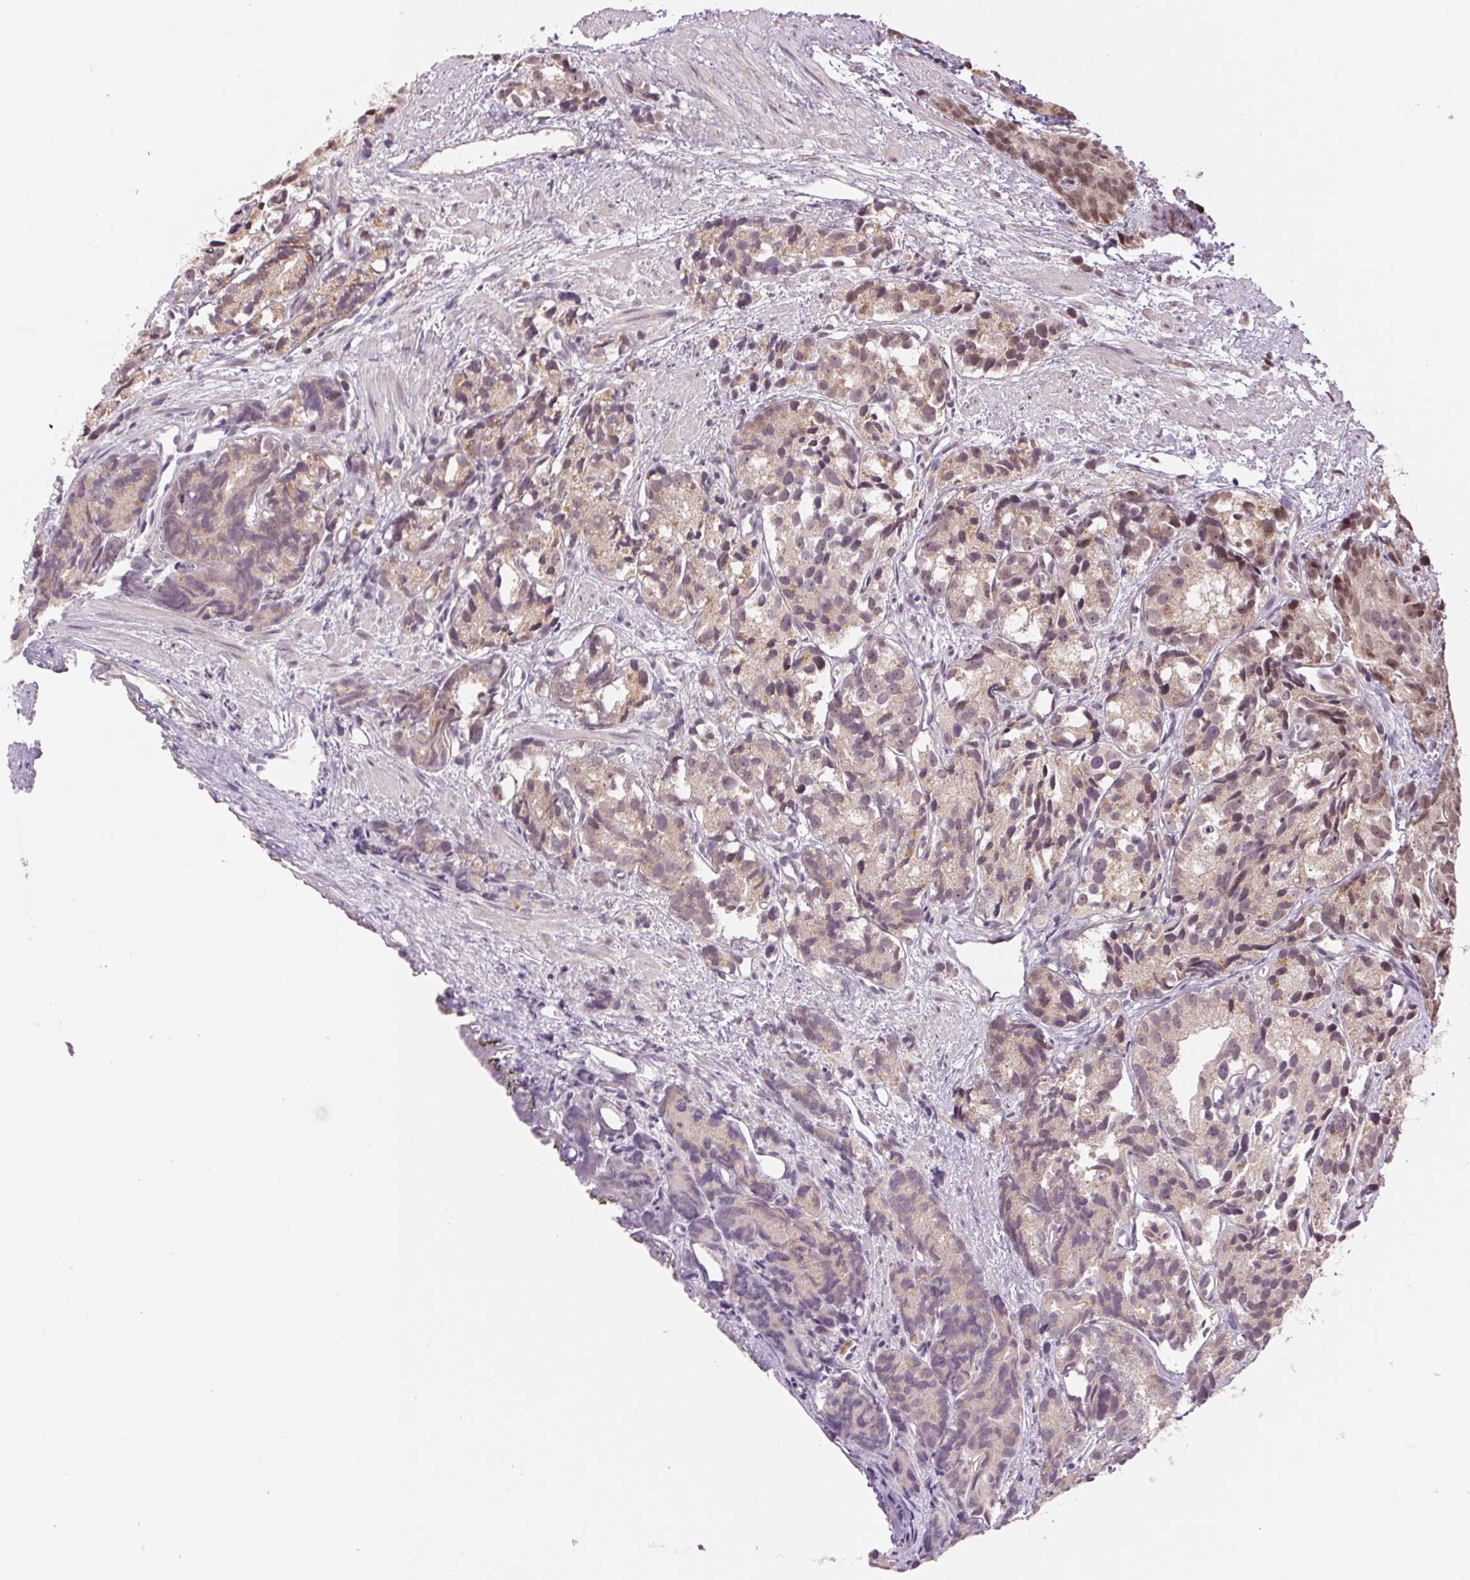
{"staining": {"intensity": "weak", "quantity": "<25%", "location": "cytoplasmic/membranous,nuclear"}, "tissue": "prostate cancer", "cell_type": "Tumor cells", "image_type": "cancer", "snomed": [{"axis": "morphology", "description": "Adenocarcinoma, High grade"}, {"axis": "topography", "description": "Prostate"}], "caption": "The micrograph displays no staining of tumor cells in prostate cancer.", "gene": "GRHL3", "patient": {"sex": "male", "age": 77}}